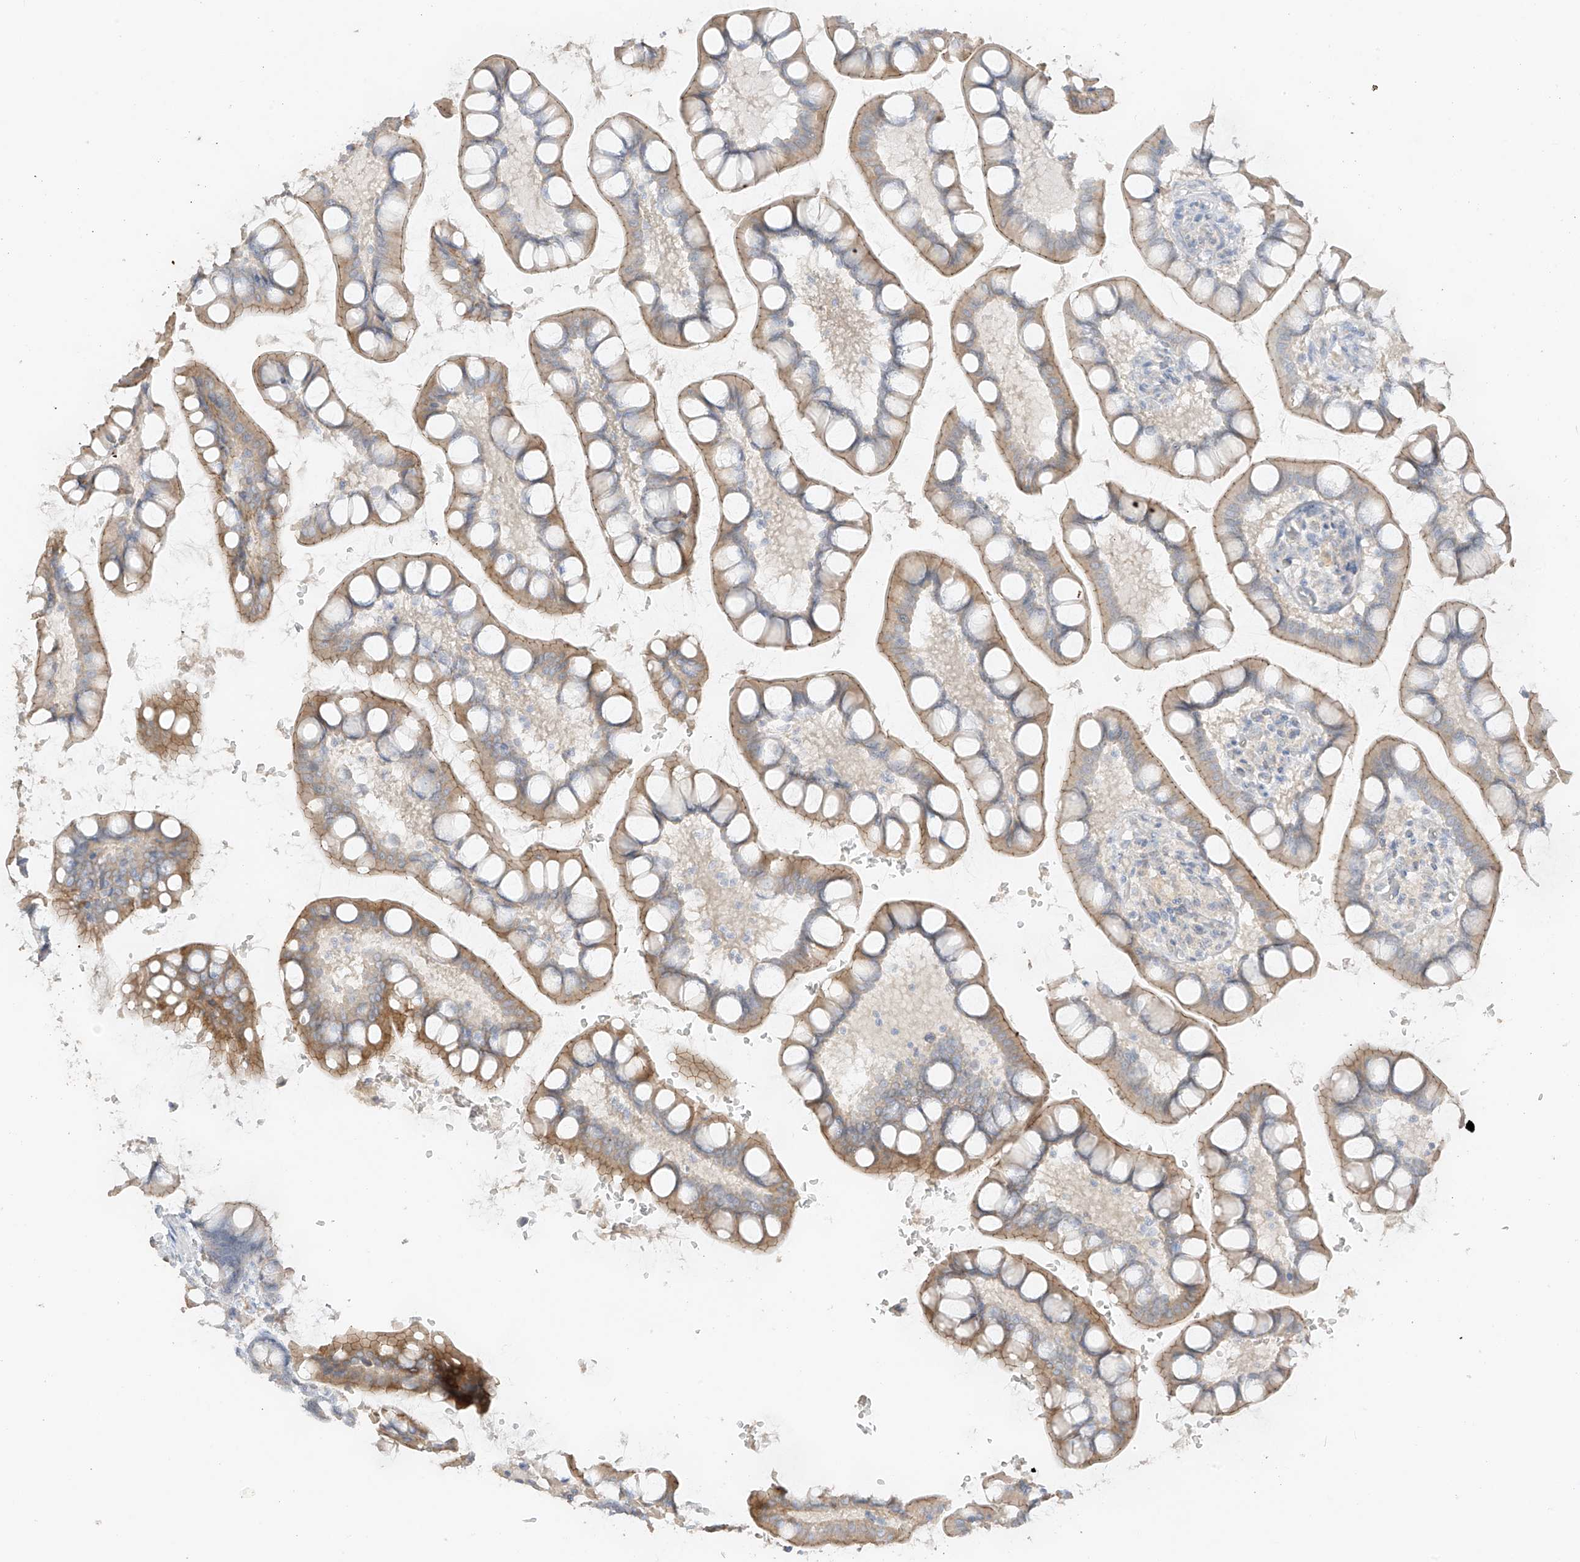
{"staining": {"intensity": "weak", "quantity": ">75%", "location": "cytoplasmic/membranous"}, "tissue": "small intestine", "cell_type": "Glandular cells", "image_type": "normal", "snomed": [{"axis": "morphology", "description": "Normal tissue, NOS"}, {"axis": "topography", "description": "Small intestine"}], "caption": "This is an image of IHC staining of benign small intestine, which shows weak expression in the cytoplasmic/membranous of glandular cells.", "gene": "ZBTB41", "patient": {"sex": "male", "age": 52}}